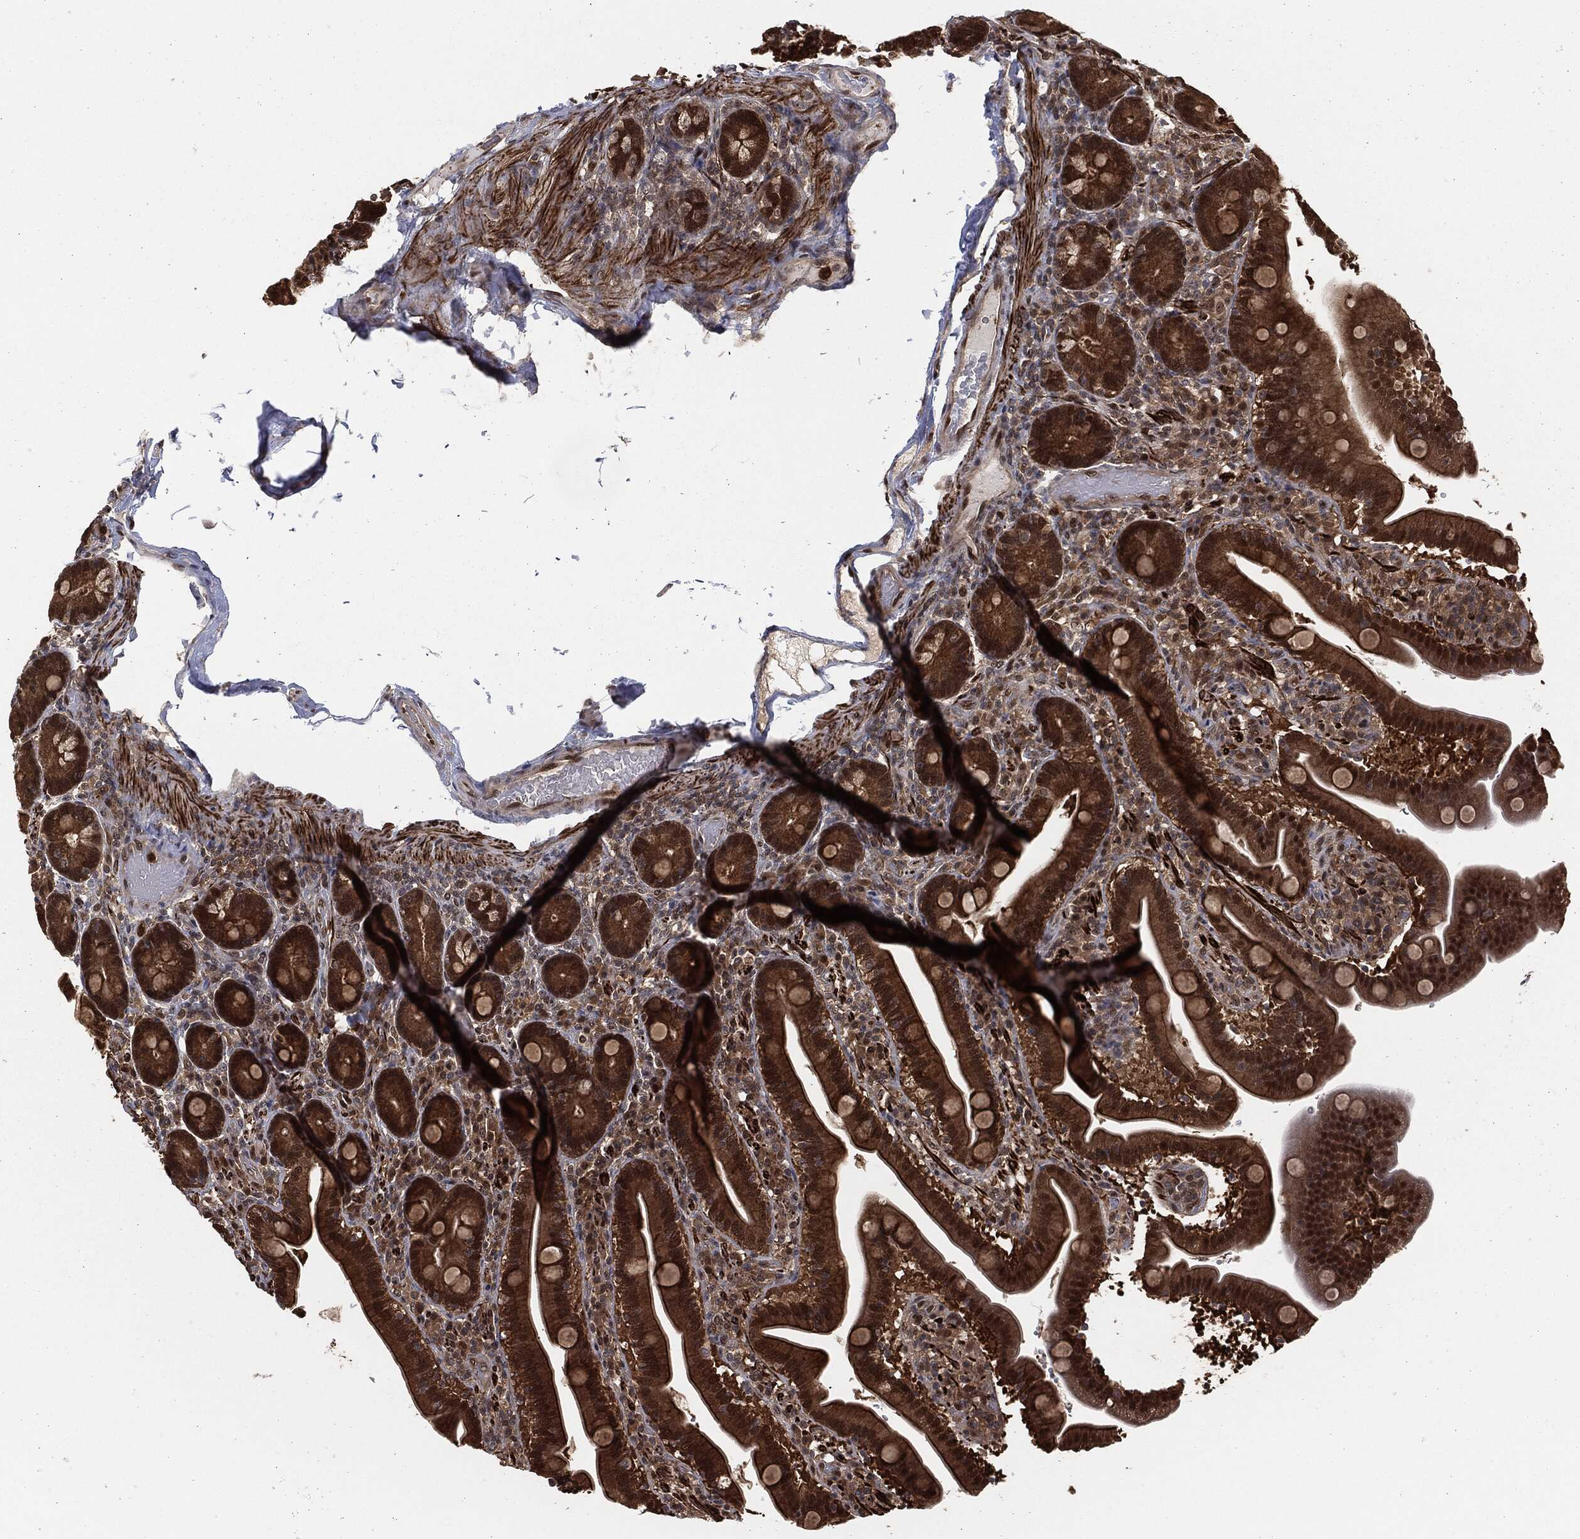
{"staining": {"intensity": "strong", "quantity": ">75%", "location": "cytoplasmic/membranous"}, "tissue": "small intestine", "cell_type": "Glandular cells", "image_type": "normal", "snomed": [{"axis": "morphology", "description": "Normal tissue, NOS"}, {"axis": "topography", "description": "Small intestine"}], "caption": "Immunohistochemical staining of benign small intestine displays high levels of strong cytoplasmic/membranous expression in approximately >75% of glandular cells.", "gene": "CAPRIN2", "patient": {"sex": "male", "age": 66}}